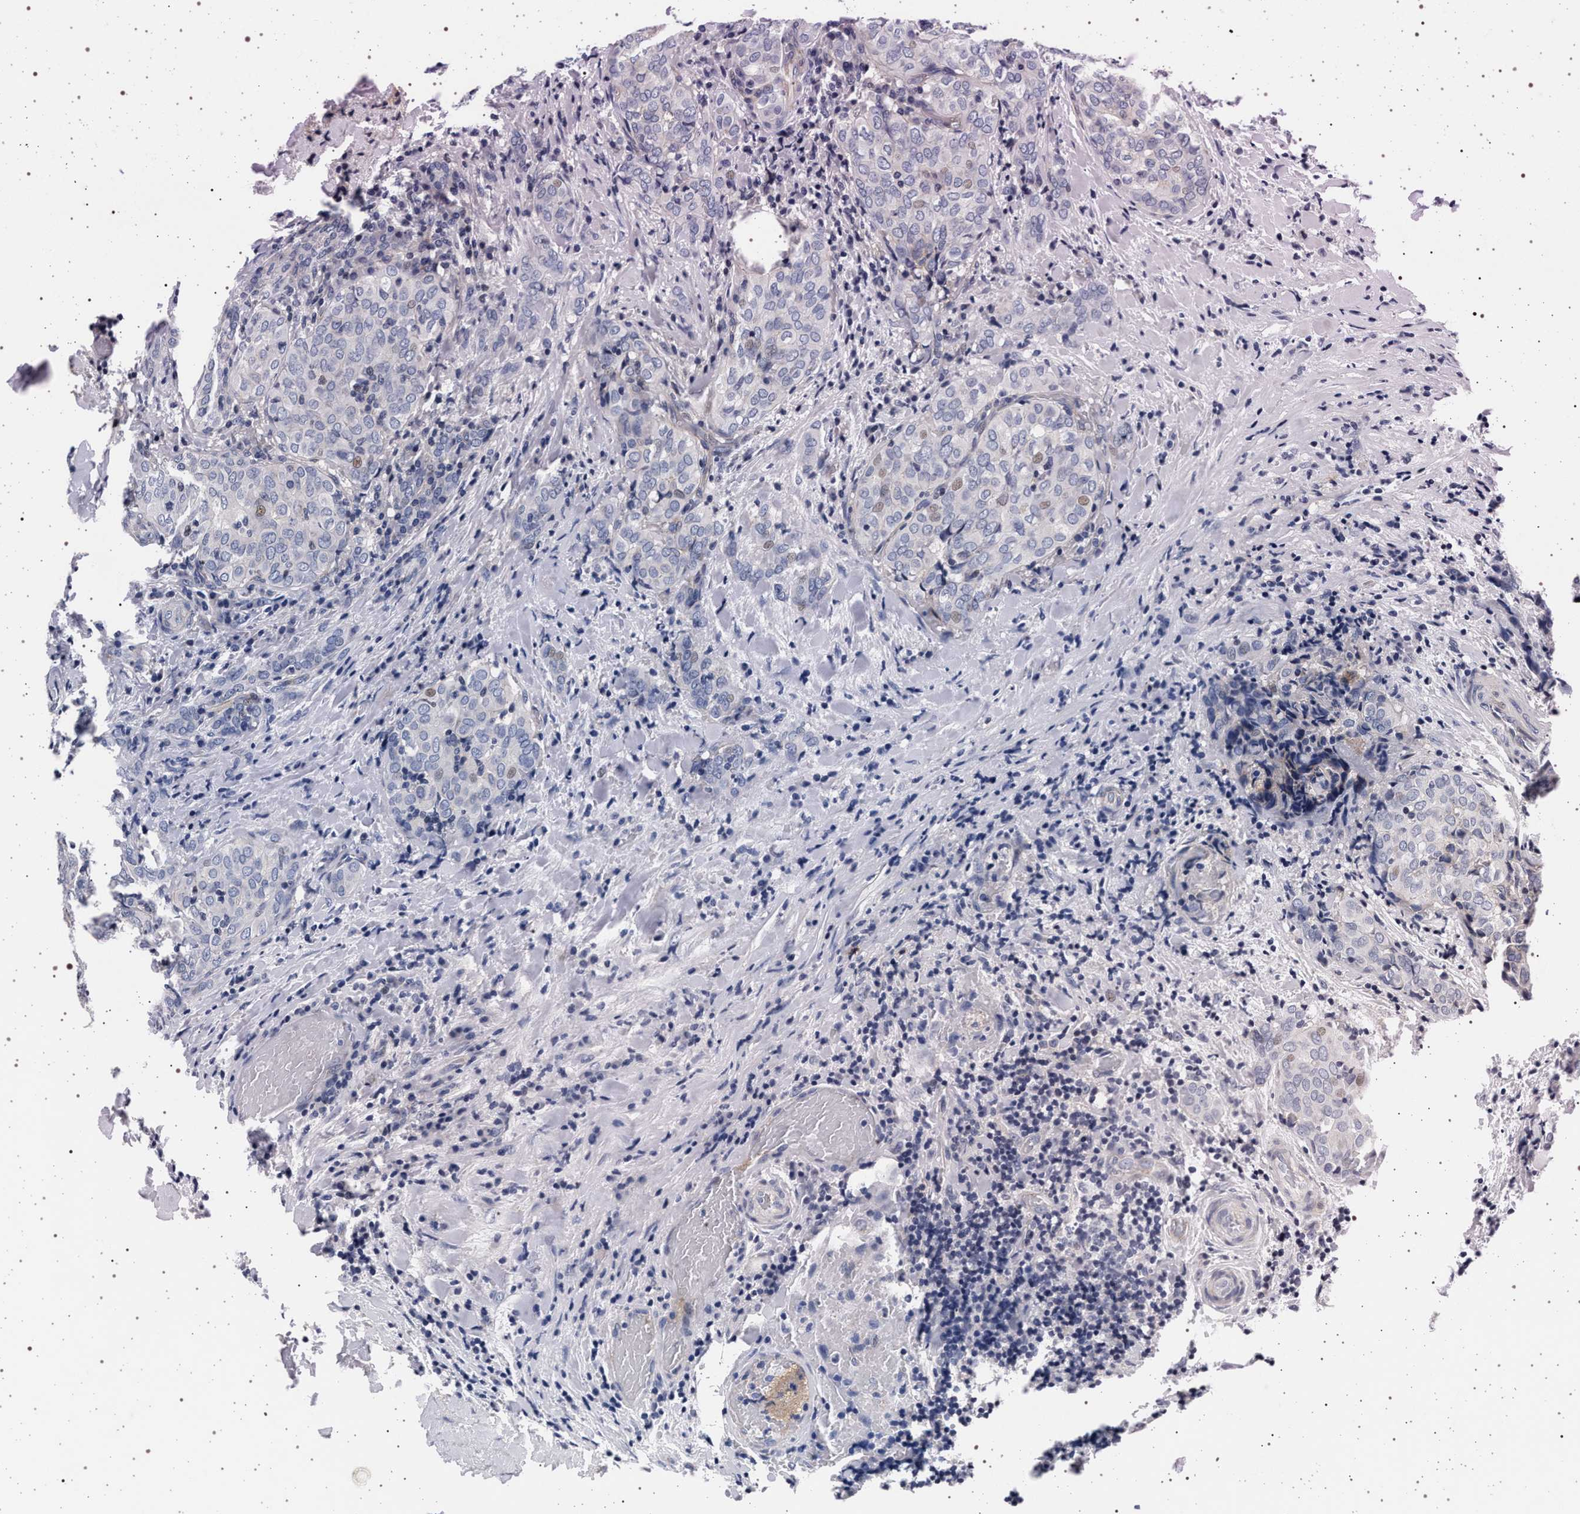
{"staining": {"intensity": "weak", "quantity": "<25%", "location": "nuclear"}, "tissue": "thyroid cancer", "cell_type": "Tumor cells", "image_type": "cancer", "snomed": [{"axis": "morphology", "description": "Normal tissue, NOS"}, {"axis": "morphology", "description": "Papillary adenocarcinoma, NOS"}, {"axis": "topography", "description": "Thyroid gland"}], "caption": "A high-resolution histopathology image shows immunohistochemistry staining of thyroid cancer (papillary adenocarcinoma), which exhibits no significant staining in tumor cells.", "gene": "SLC9A1", "patient": {"sex": "female", "age": 30}}